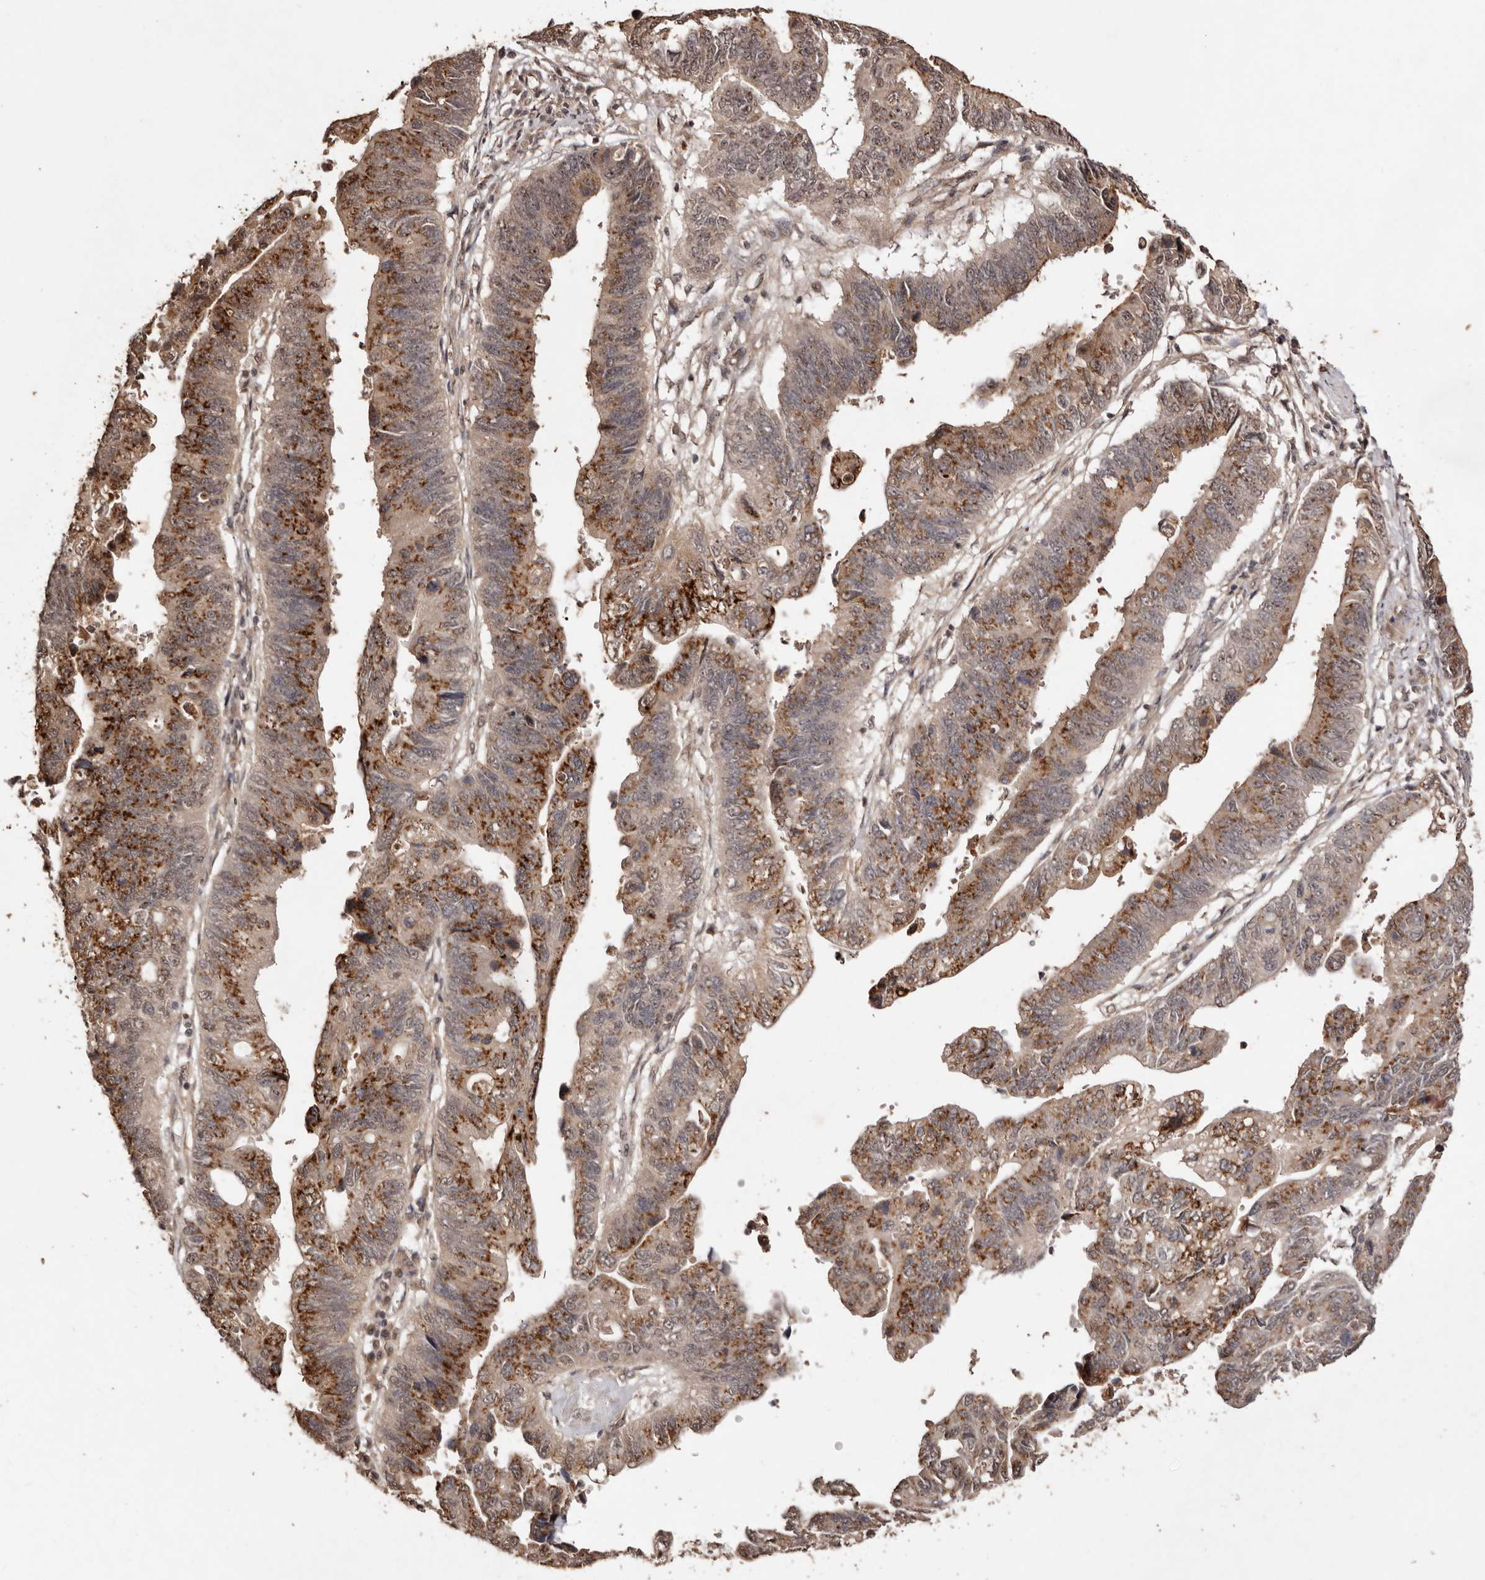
{"staining": {"intensity": "strong", "quantity": "25%-75%", "location": "cytoplasmic/membranous,nuclear"}, "tissue": "stomach cancer", "cell_type": "Tumor cells", "image_type": "cancer", "snomed": [{"axis": "morphology", "description": "Adenocarcinoma, NOS"}, {"axis": "topography", "description": "Stomach"}], "caption": "Immunohistochemistry (IHC) photomicrograph of neoplastic tissue: stomach cancer (adenocarcinoma) stained using IHC shows high levels of strong protein expression localized specifically in the cytoplasmic/membranous and nuclear of tumor cells, appearing as a cytoplasmic/membranous and nuclear brown color.", "gene": "NOTCH1", "patient": {"sex": "male", "age": 59}}